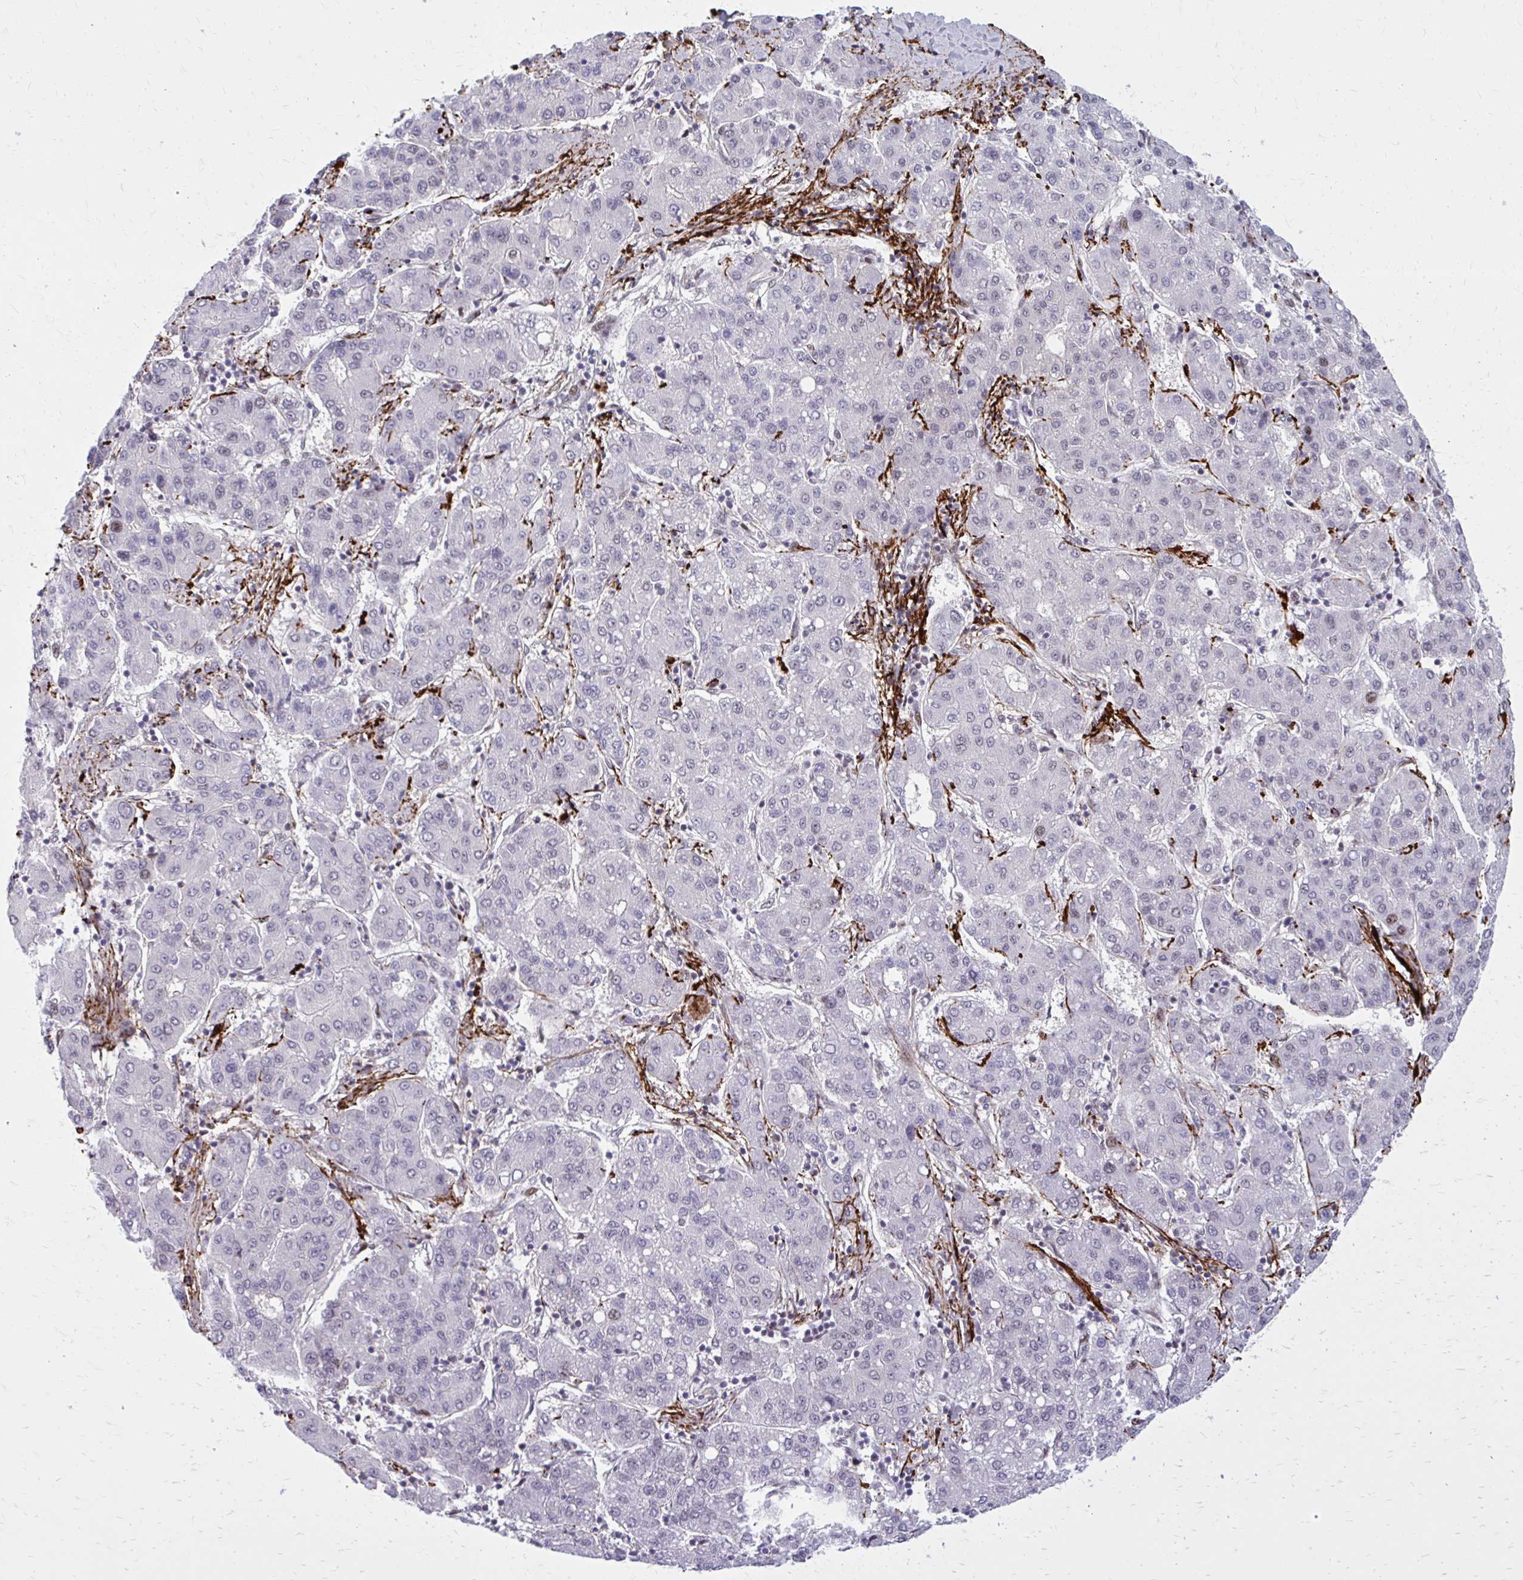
{"staining": {"intensity": "negative", "quantity": "none", "location": "none"}, "tissue": "liver cancer", "cell_type": "Tumor cells", "image_type": "cancer", "snomed": [{"axis": "morphology", "description": "Carcinoma, Hepatocellular, NOS"}, {"axis": "topography", "description": "Liver"}], "caption": "The micrograph reveals no significant staining in tumor cells of liver hepatocellular carcinoma. (Brightfield microscopy of DAB (3,3'-diaminobenzidine) immunohistochemistry (IHC) at high magnification).", "gene": "PSME4", "patient": {"sex": "male", "age": 65}}